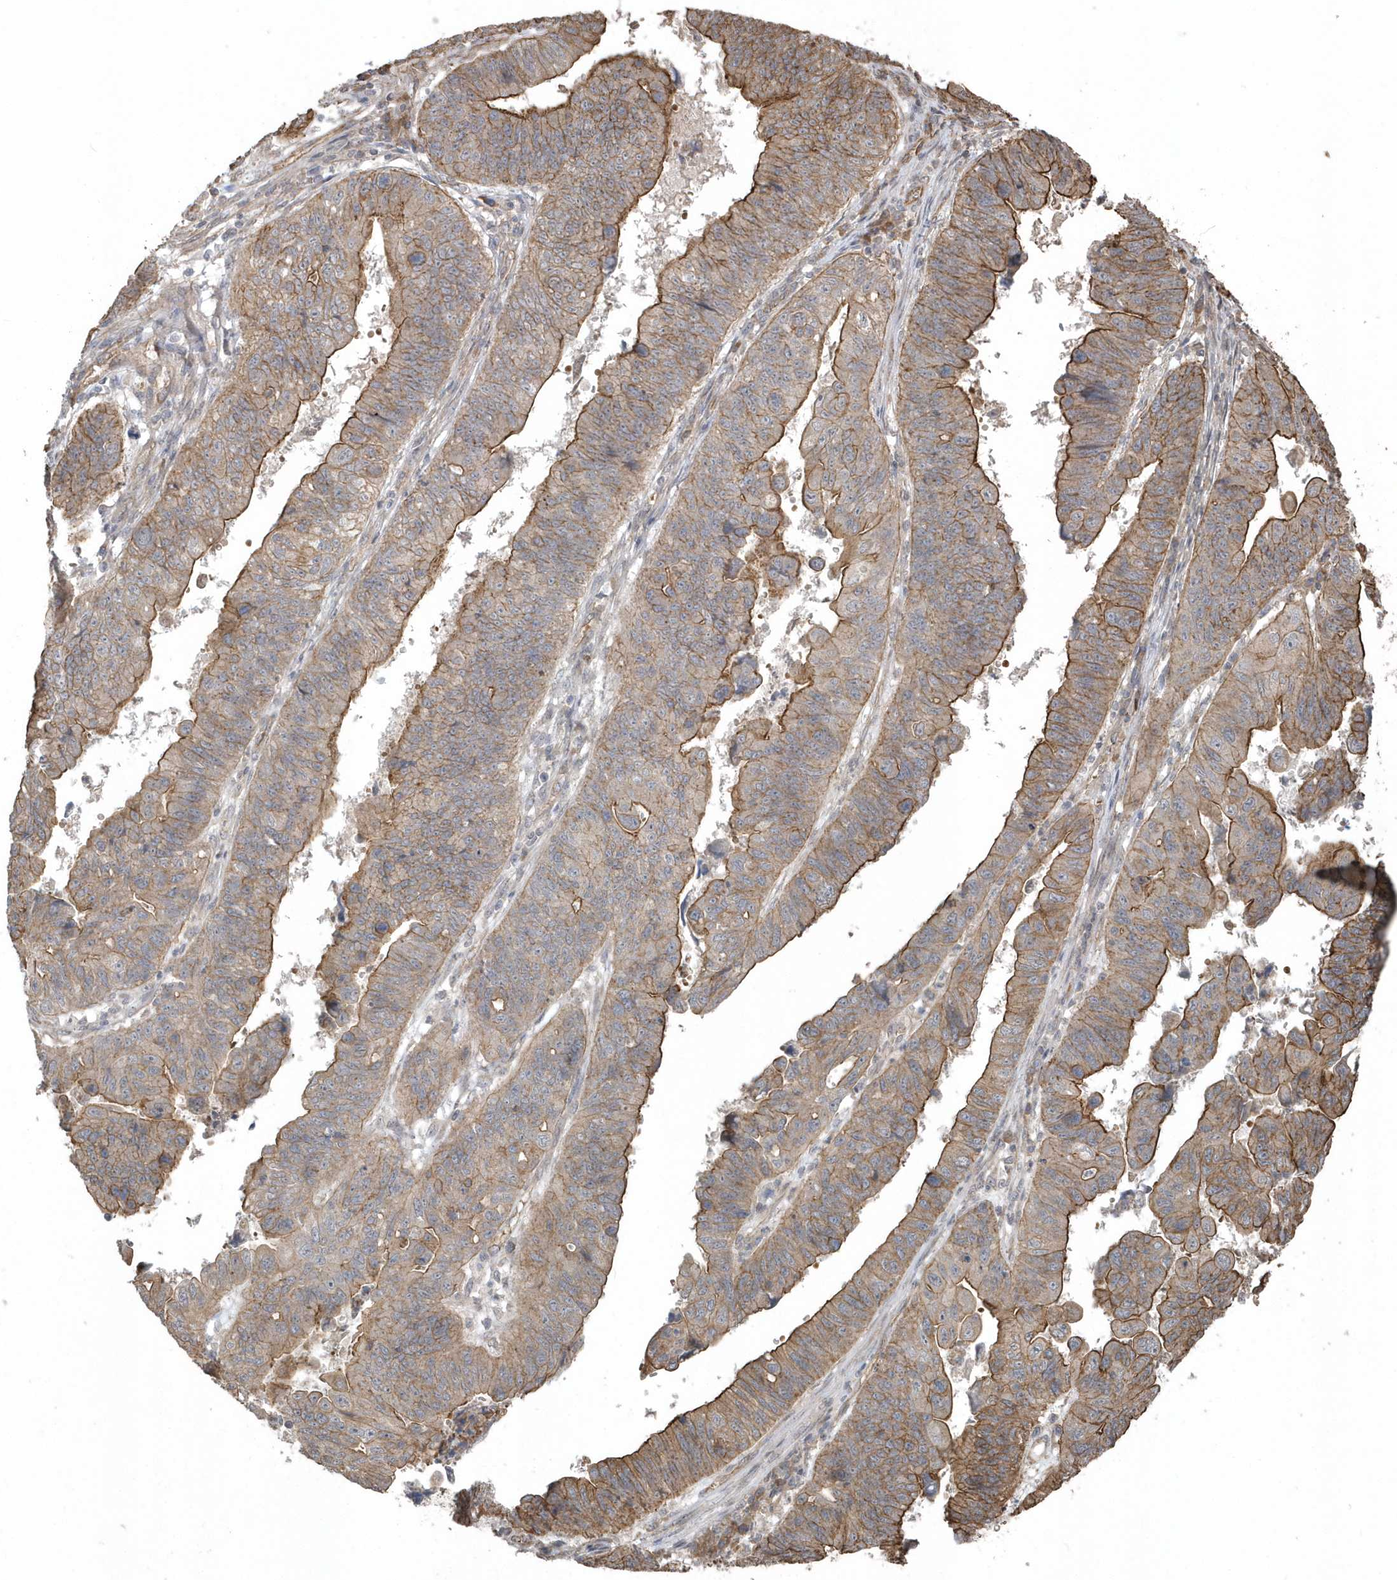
{"staining": {"intensity": "moderate", "quantity": ">75%", "location": "cytoplasmic/membranous"}, "tissue": "stomach cancer", "cell_type": "Tumor cells", "image_type": "cancer", "snomed": [{"axis": "morphology", "description": "Adenocarcinoma, NOS"}, {"axis": "topography", "description": "Stomach"}], "caption": "Immunohistochemistry (IHC) photomicrograph of human stomach adenocarcinoma stained for a protein (brown), which reveals medium levels of moderate cytoplasmic/membranous positivity in approximately >75% of tumor cells.", "gene": "HERPUD1", "patient": {"sex": "male", "age": 59}}